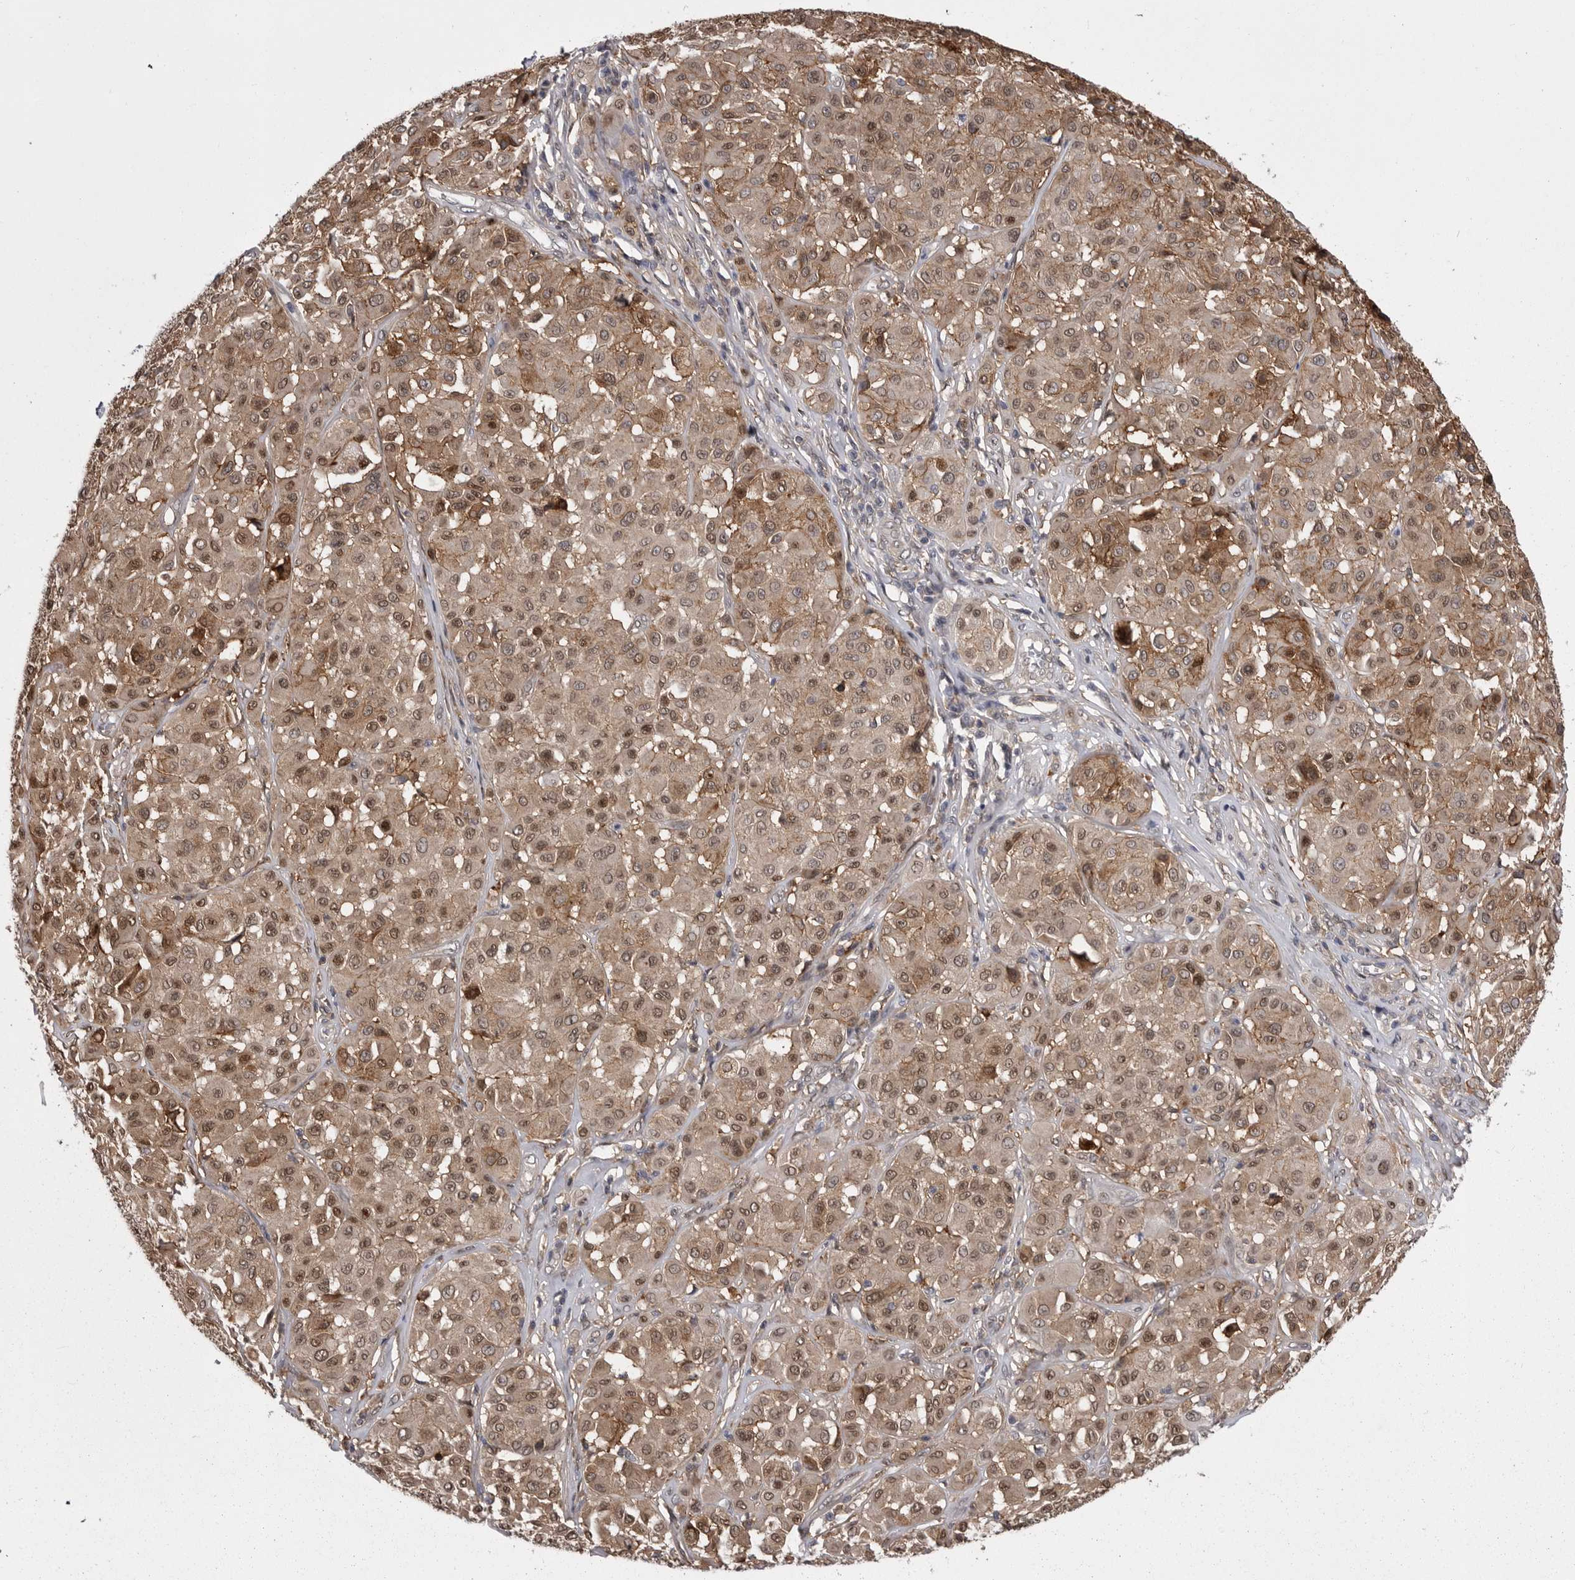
{"staining": {"intensity": "moderate", "quantity": ">75%", "location": "cytoplasmic/membranous,nuclear"}, "tissue": "melanoma", "cell_type": "Tumor cells", "image_type": "cancer", "snomed": [{"axis": "morphology", "description": "Malignant melanoma, Metastatic site"}, {"axis": "topography", "description": "Soft tissue"}], "caption": "Immunohistochemical staining of human malignant melanoma (metastatic site) demonstrates medium levels of moderate cytoplasmic/membranous and nuclear protein positivity in about >75% of tumor cells.", "gene": "ABL1", "patient": {"sex": "male", "age": 41}}